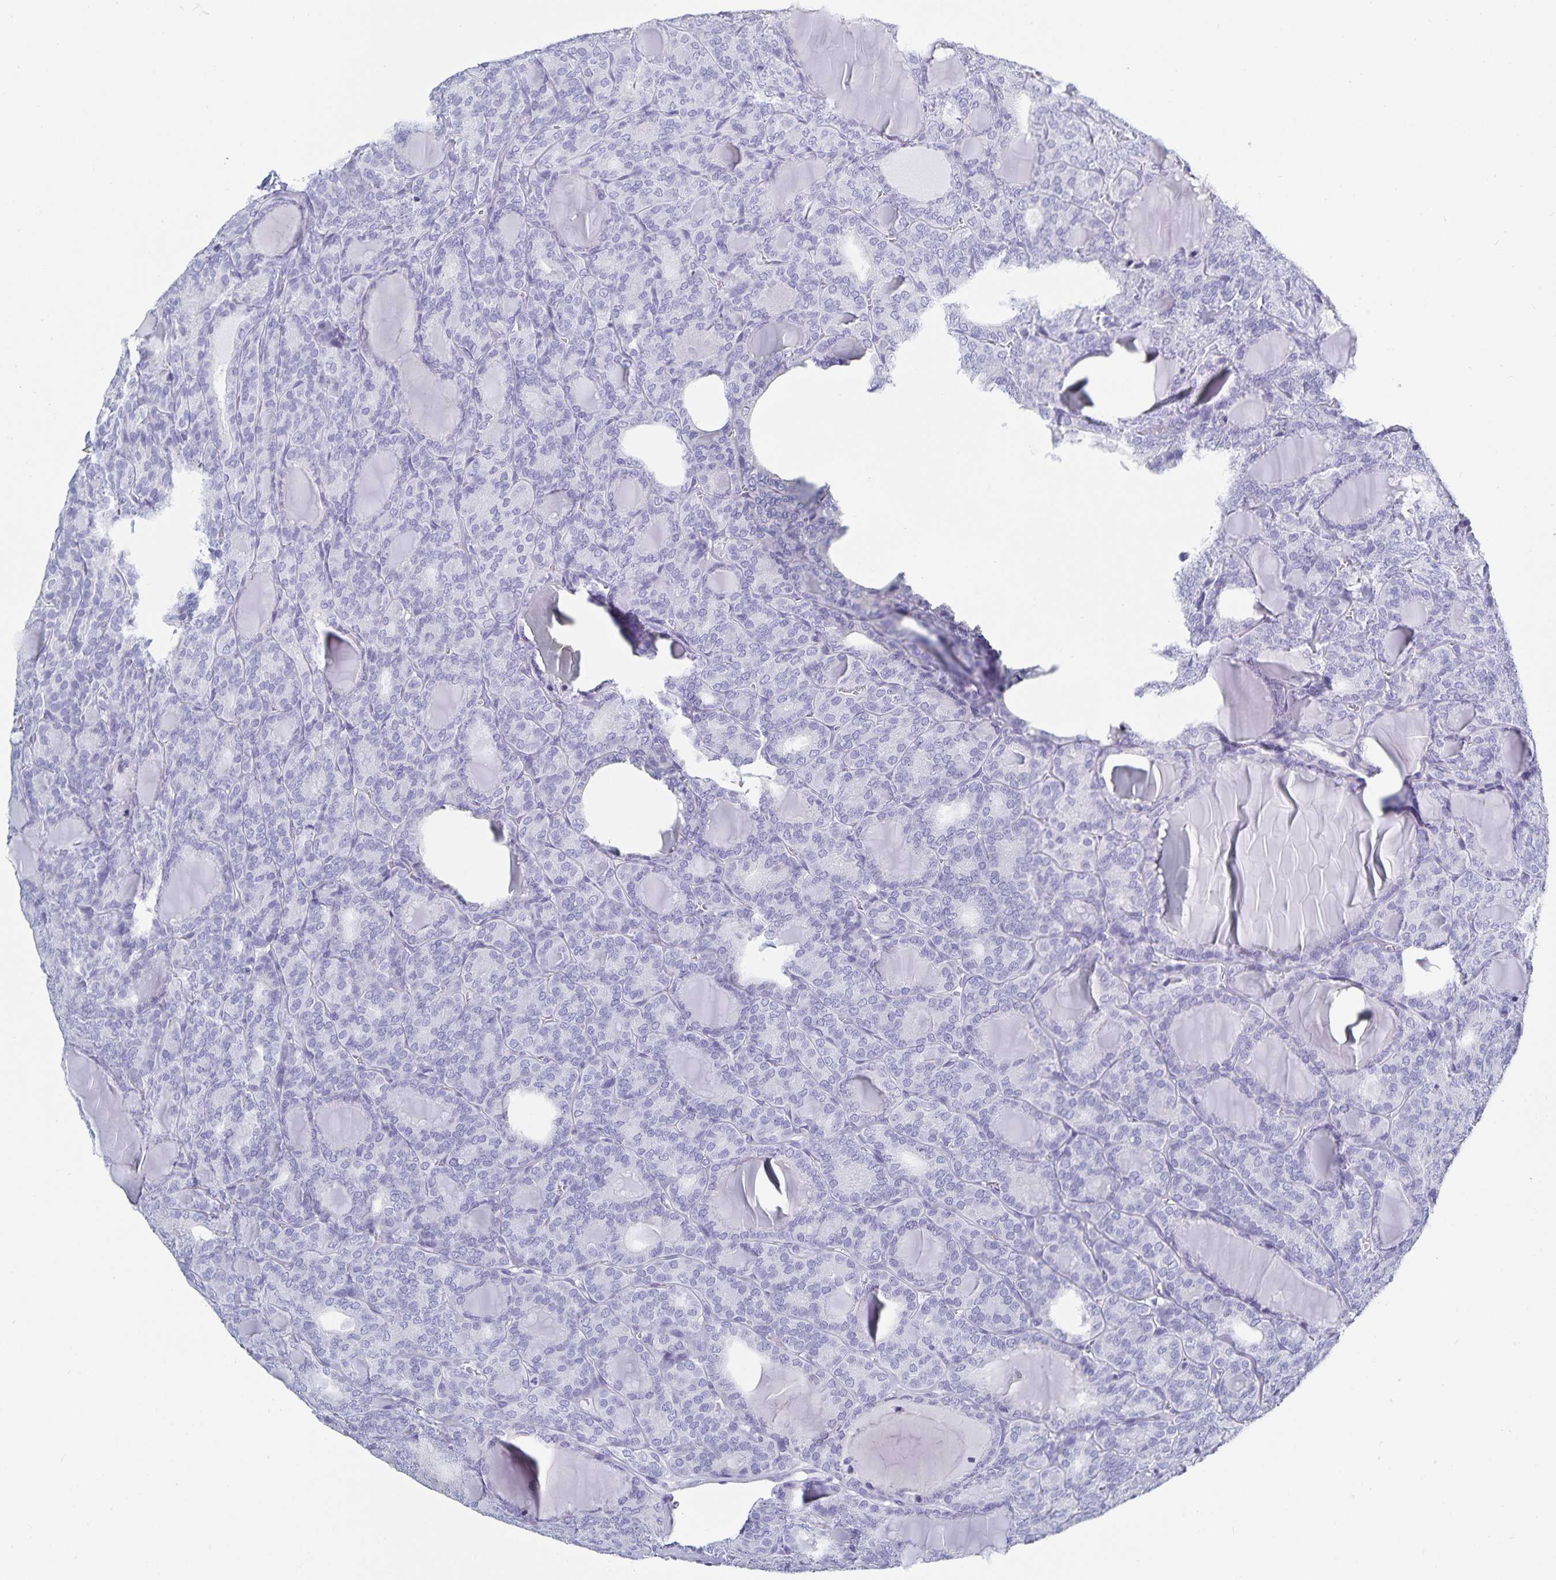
{"staining": {"intensity": "negative", "quantity": "none", "location": "none"}, "tissue": "thyroid cancer", "cell_type": "Tumor cells", "image_type": "cancer", "snomed": [{"axis": "morphology", "description": "Follicular adenoma carcinoma, NOS"}, {"axis": "topography", "description": "Thyroid gland"}], "caption": "This is an immunohistochemistry (IHC) photomicrograph of human thyroid cancer (follicular adenoma carcinoma). There is no staining in tumor cells.", "gene": "C19orf73", "patient": {"sex": "male", "age": 74}}